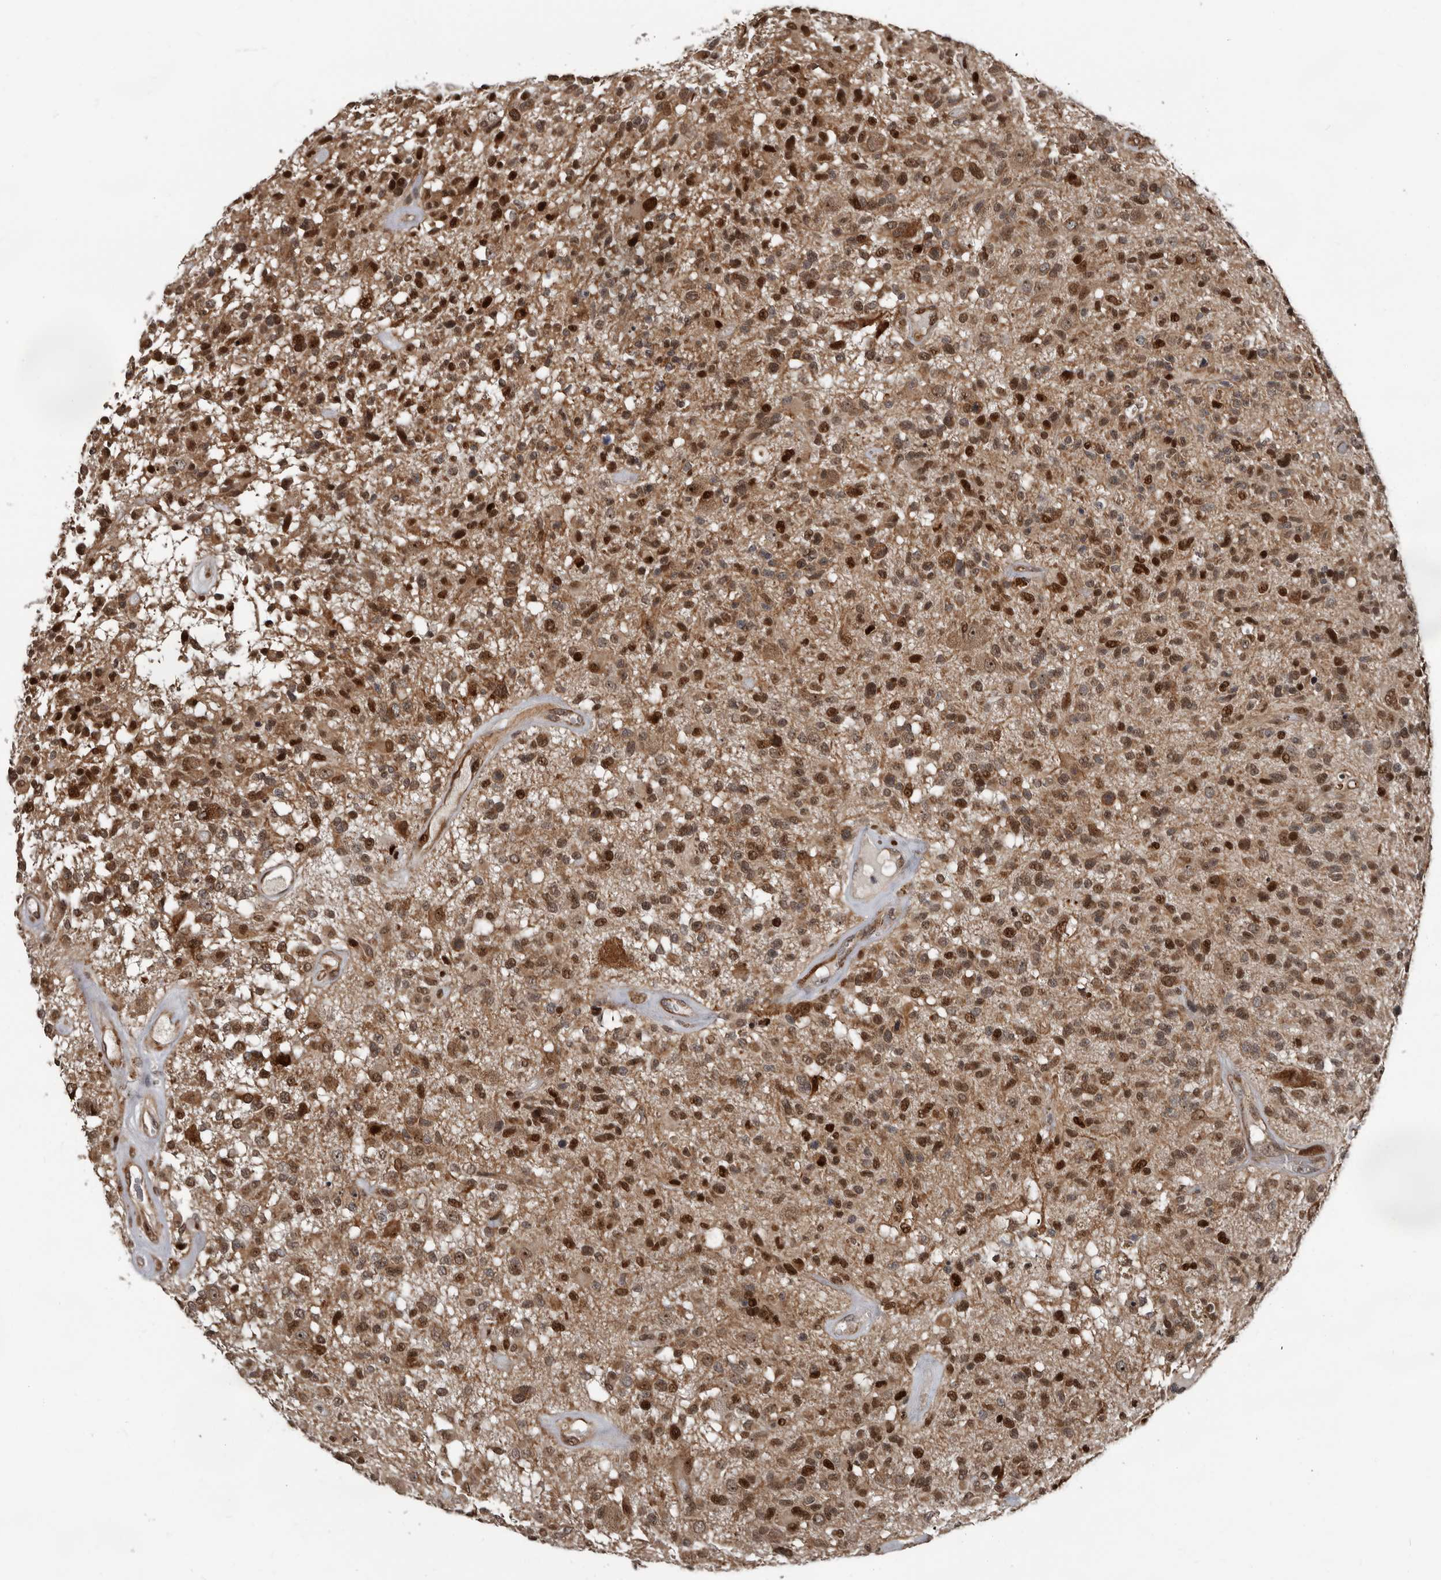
{"staining": {"intensity": "strong", "quantity": "25%-75%", "location": "cytoplasmic/membranous,nuclear"}, "tissue": "glioma", "cell_type": "Tumor cells", "image_type": "cancer", "snomed": [{"axis": "morphology", "description": "Glioma, malignant, High grade"}, {"axis": "morphology", "description": "Glioblastoma, NOS"}, {"axis": "topography", "description": "Brain"}], "caption": "A micrograph of glioma stained for a protein exhibits strong cytoplasmic/membranous and nuclear brown staining in tumor cells. The staining is performed using DAB (3,3'-diaminobenzidine) brown chromogen to label protein expression. The nuclei are counter-stained blue using hematoxylin.", "gene": "CHD1L", "patient": {"sex": "male", "age": 60}}